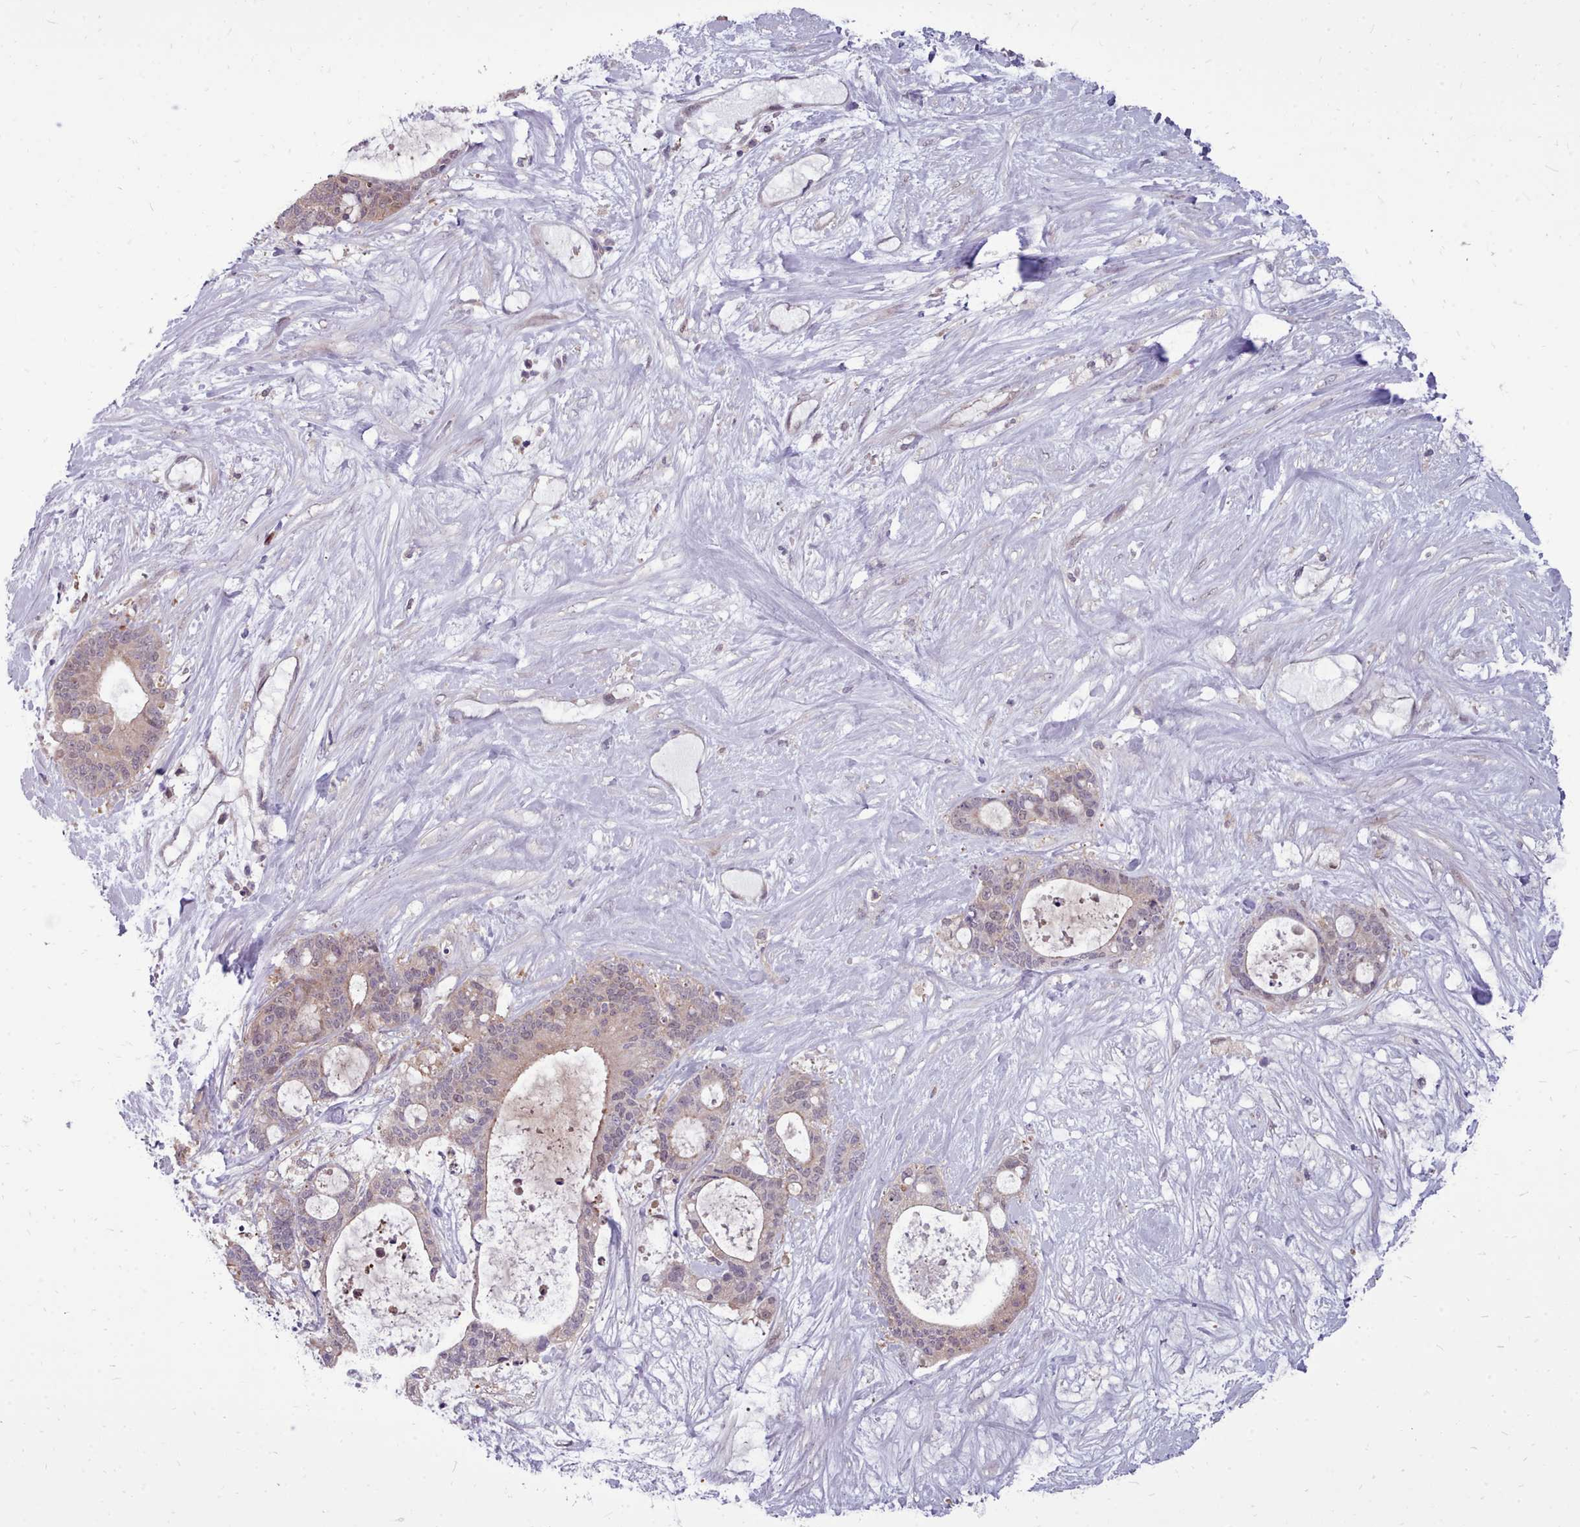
{"staining": {"intensity": "negative", "quantity": "none", "location": "none"}, "tissue": "liver cancer", "cell_type": "Tumor cells", "image_type": "cancer", "snomed": [{"axis": "morphology", "description": "Normal tissue, NOS"}, {"axis": "morphology", "description": "Cholangiocarcinoma"}, {"axis": "topography", "description": "Liver"}, {"axis": "topography", "description": "Peripheral nerve tissue"}], "caption": "A high-resolution histopathology image shows IHC staining of liver cancer, which demonstrates no significant positivity in tumor cells.", "gene": "AHCY", "patient": {"sex": "female", "age": 73}}